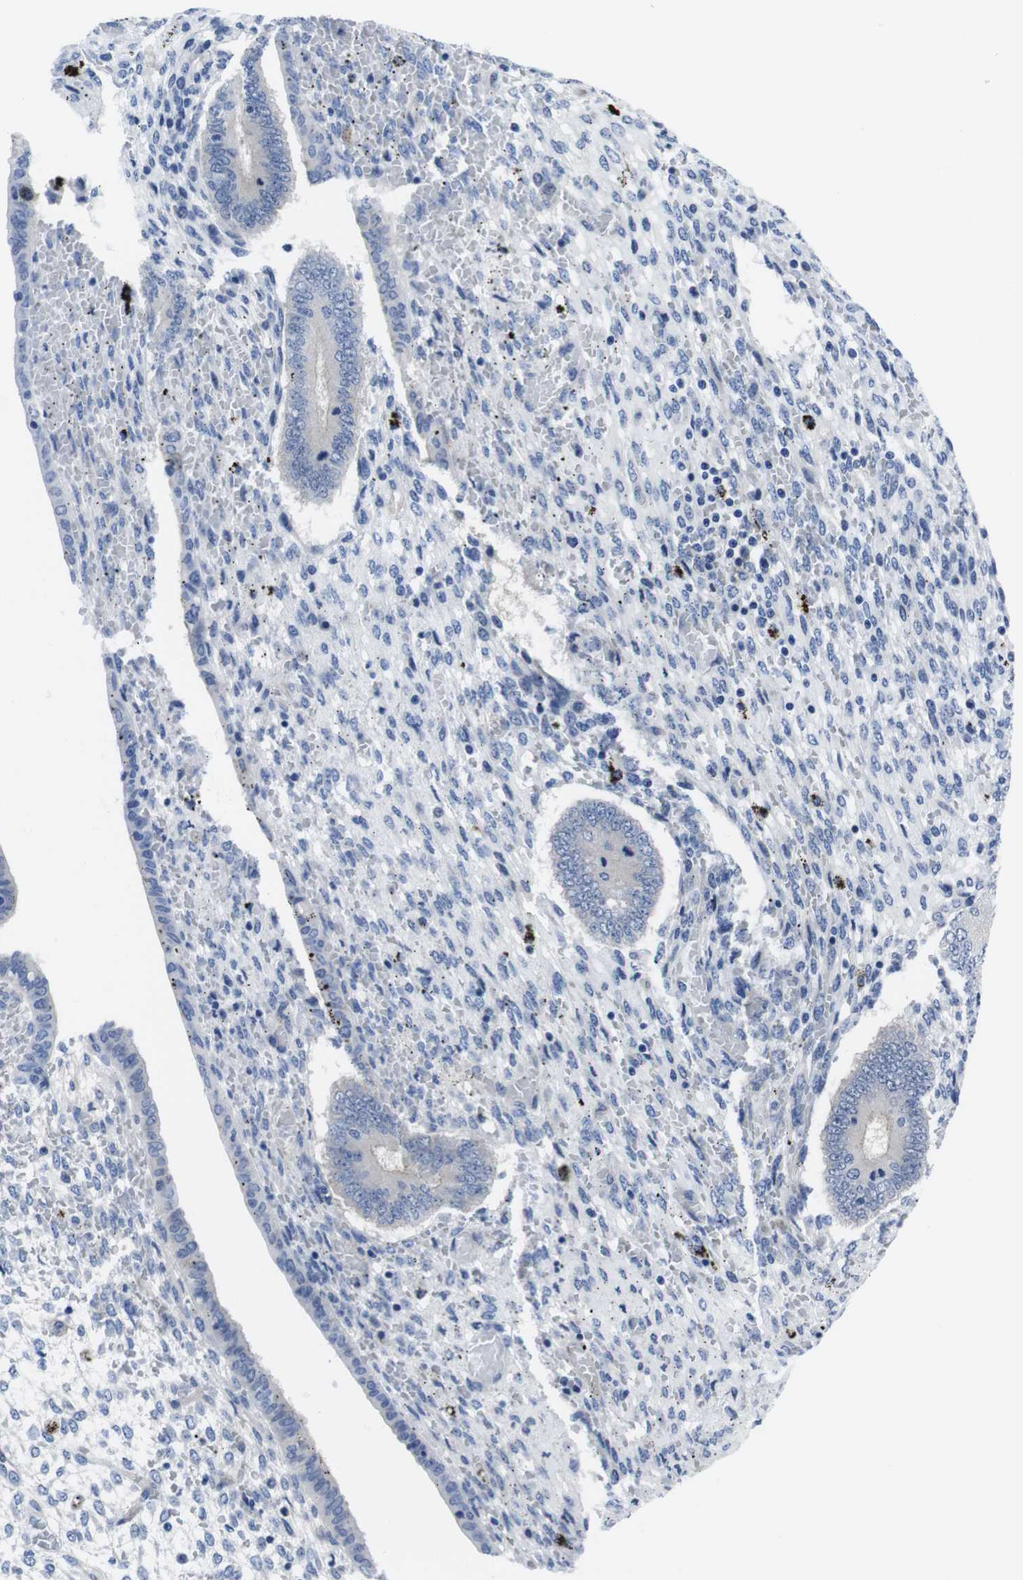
{"staining": {"intensity": "negative", "quantity": "none", "location": "none"}, "tissue": "endometrium", "cell_type": "Cells in endometrial stroma", "image_type": "normal", "snomed": [{"axis": "morphology", "description": "Normal tissue, NOS"}, {"axis": "topography", "description": "Endometrium"}], "caption": "The photomicrograph demonstrates no staining of cells in endometrial stroma in normal endometrium.", "gene": "EIF4A1", "patient": {"sex": "female", "age": 42}}